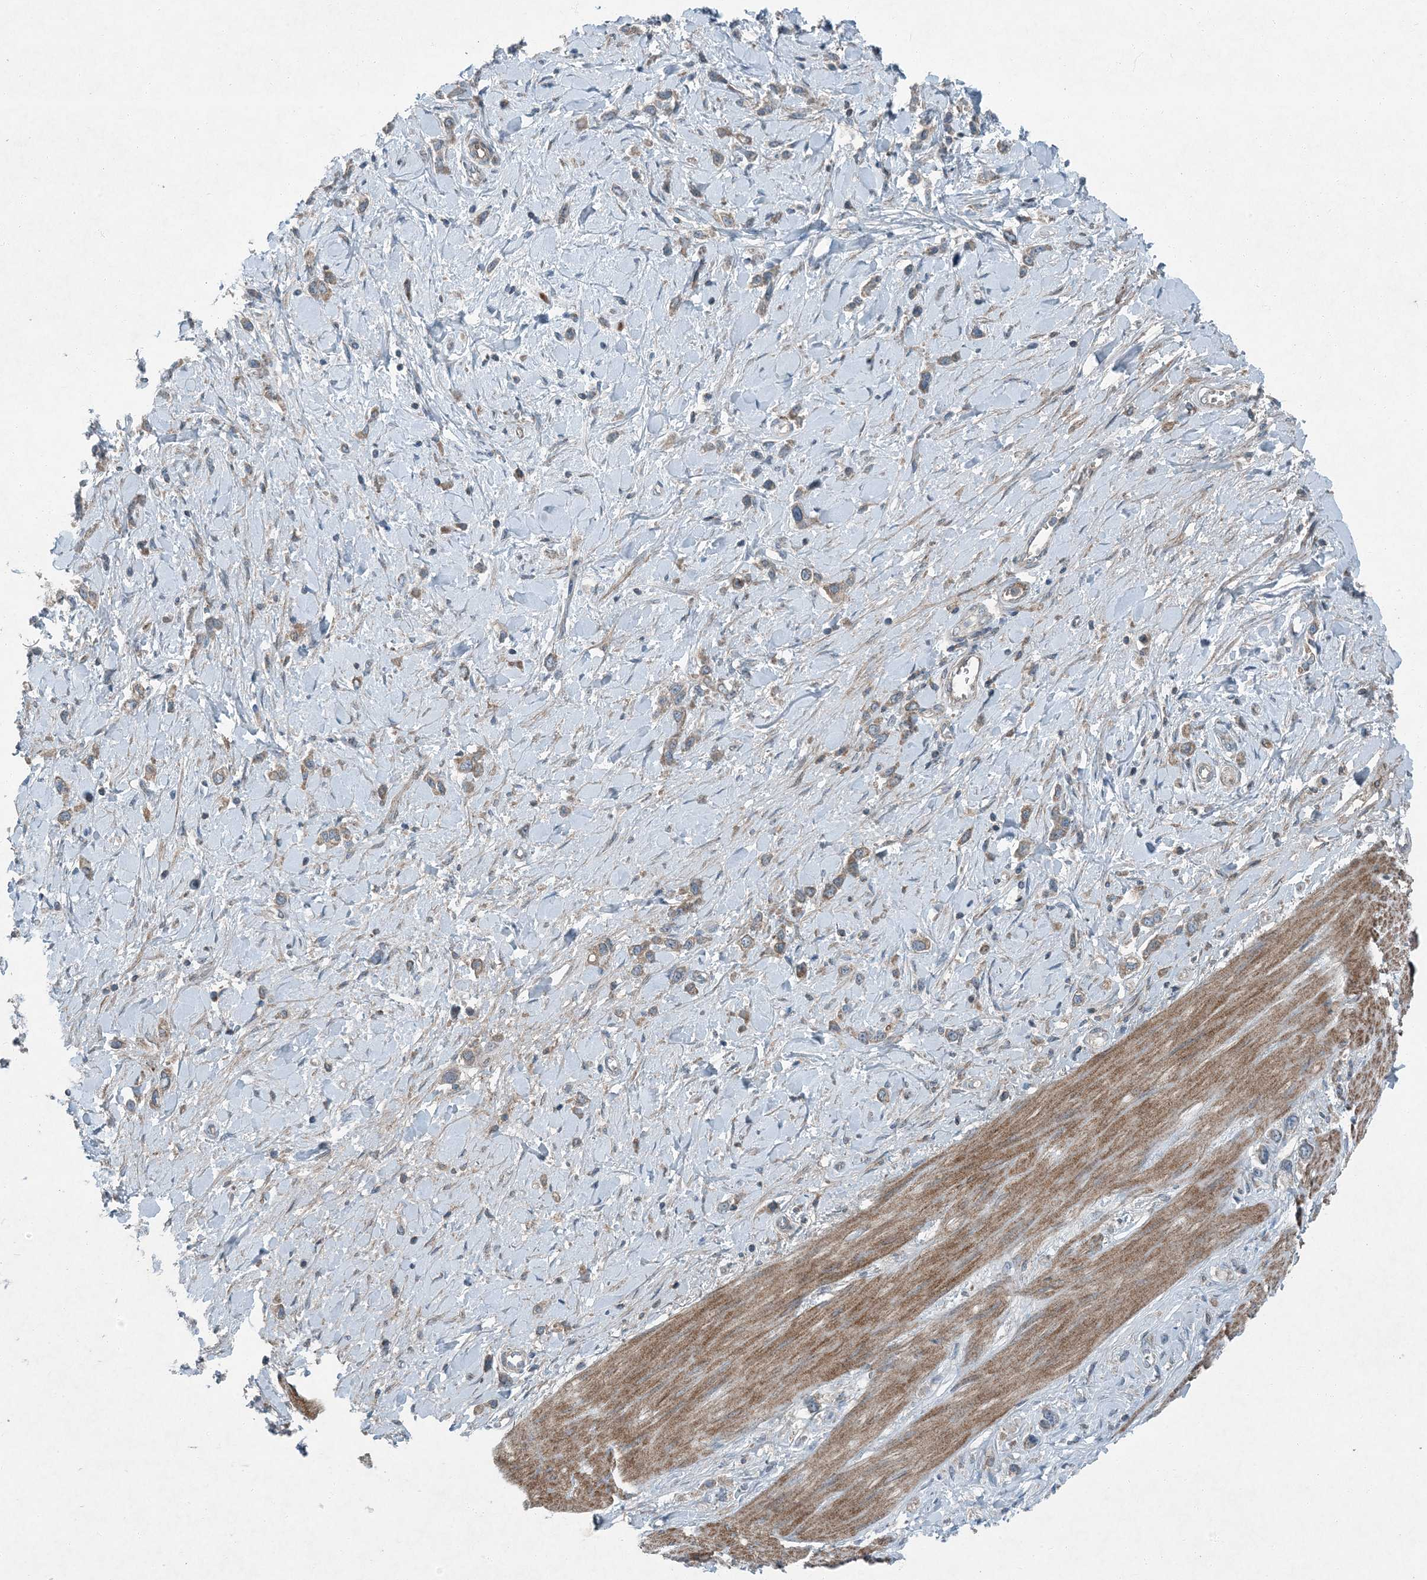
{"staining": {"intensity": "weak", "quantity": "<25%", "location": "cytoplasmic/membranous"}, "tissue": "stomach cancer", "cell_type": "Tumor cells", "image_type": "cancer", "snomed": [{"axis": "morphology", "description": "Normal tissue, NOS"}, {"axis": "morphology", "description": "Adenocarcinoma, NOS"}, {"axis": "topography", "description": "Stomach, upper"}, {"axis": "topography", "description": "Stomach"}], "caption": "Photomicrograph shows no protein expression in tumor cells of adenocarcinoma (stomach) tissue.", "gene": "APOM", "patient": {"sex": "female", "age": 65}}